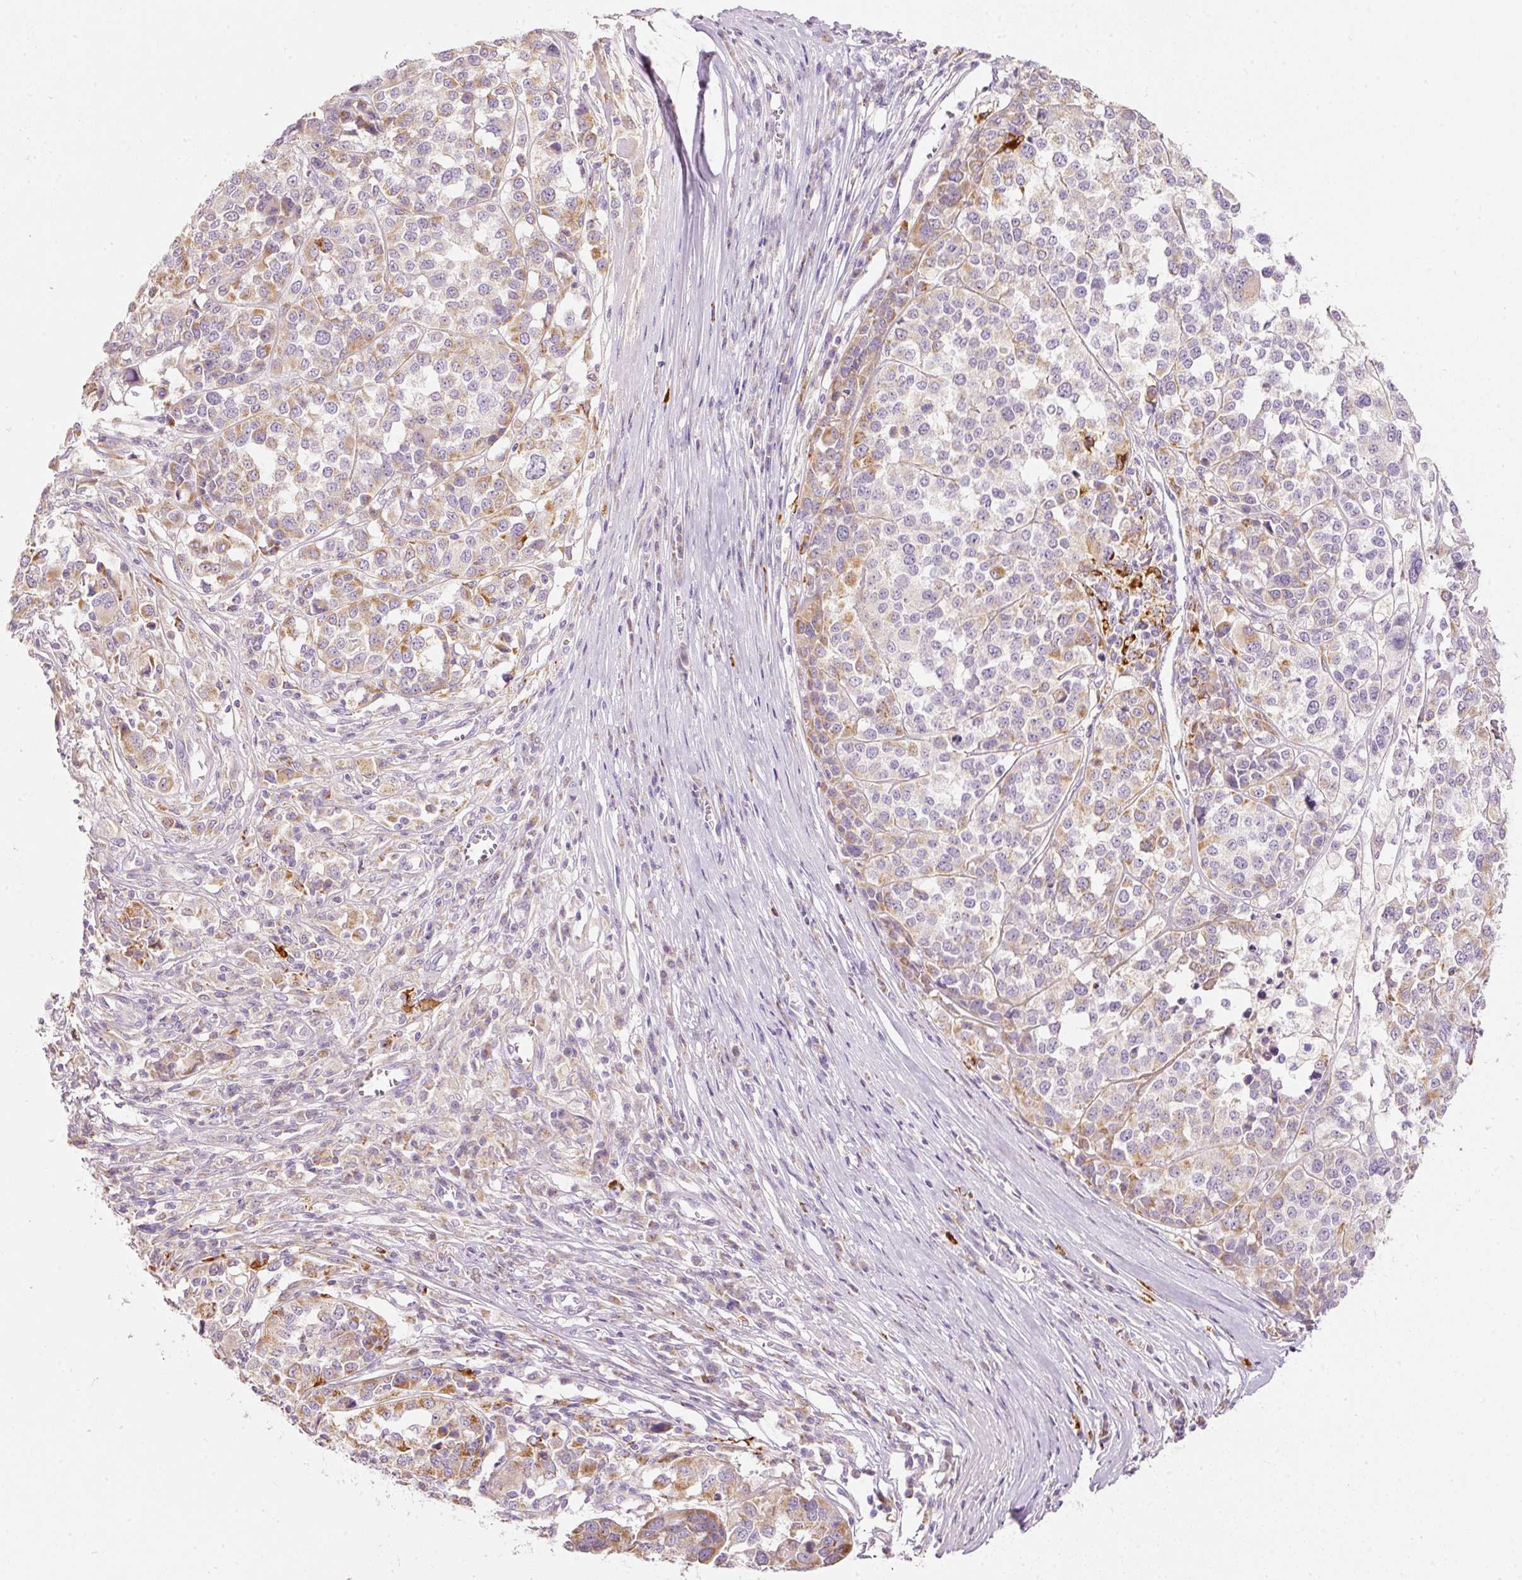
{"staining": {"intensity": "moderate", "quantity": ">75%", "location": "cytoplasmic/membranous"}, "tissue": "melanoma", "cell_type": "Tumor cells", "image_type": "cancer", "snomed": [{"axis": "morphology", "description": "Malignant melanoma, Metastatic site"}, {"axis": "topography", "description": "Lymph node"}], "caption": "A medium amount of moderate cytoplasmic/membranous positivity is identified in approximately >75% of tumor cells in melanoma tissue.", "gene": "MTHFD2", "patient": {"sex": "male", "age": 44}}